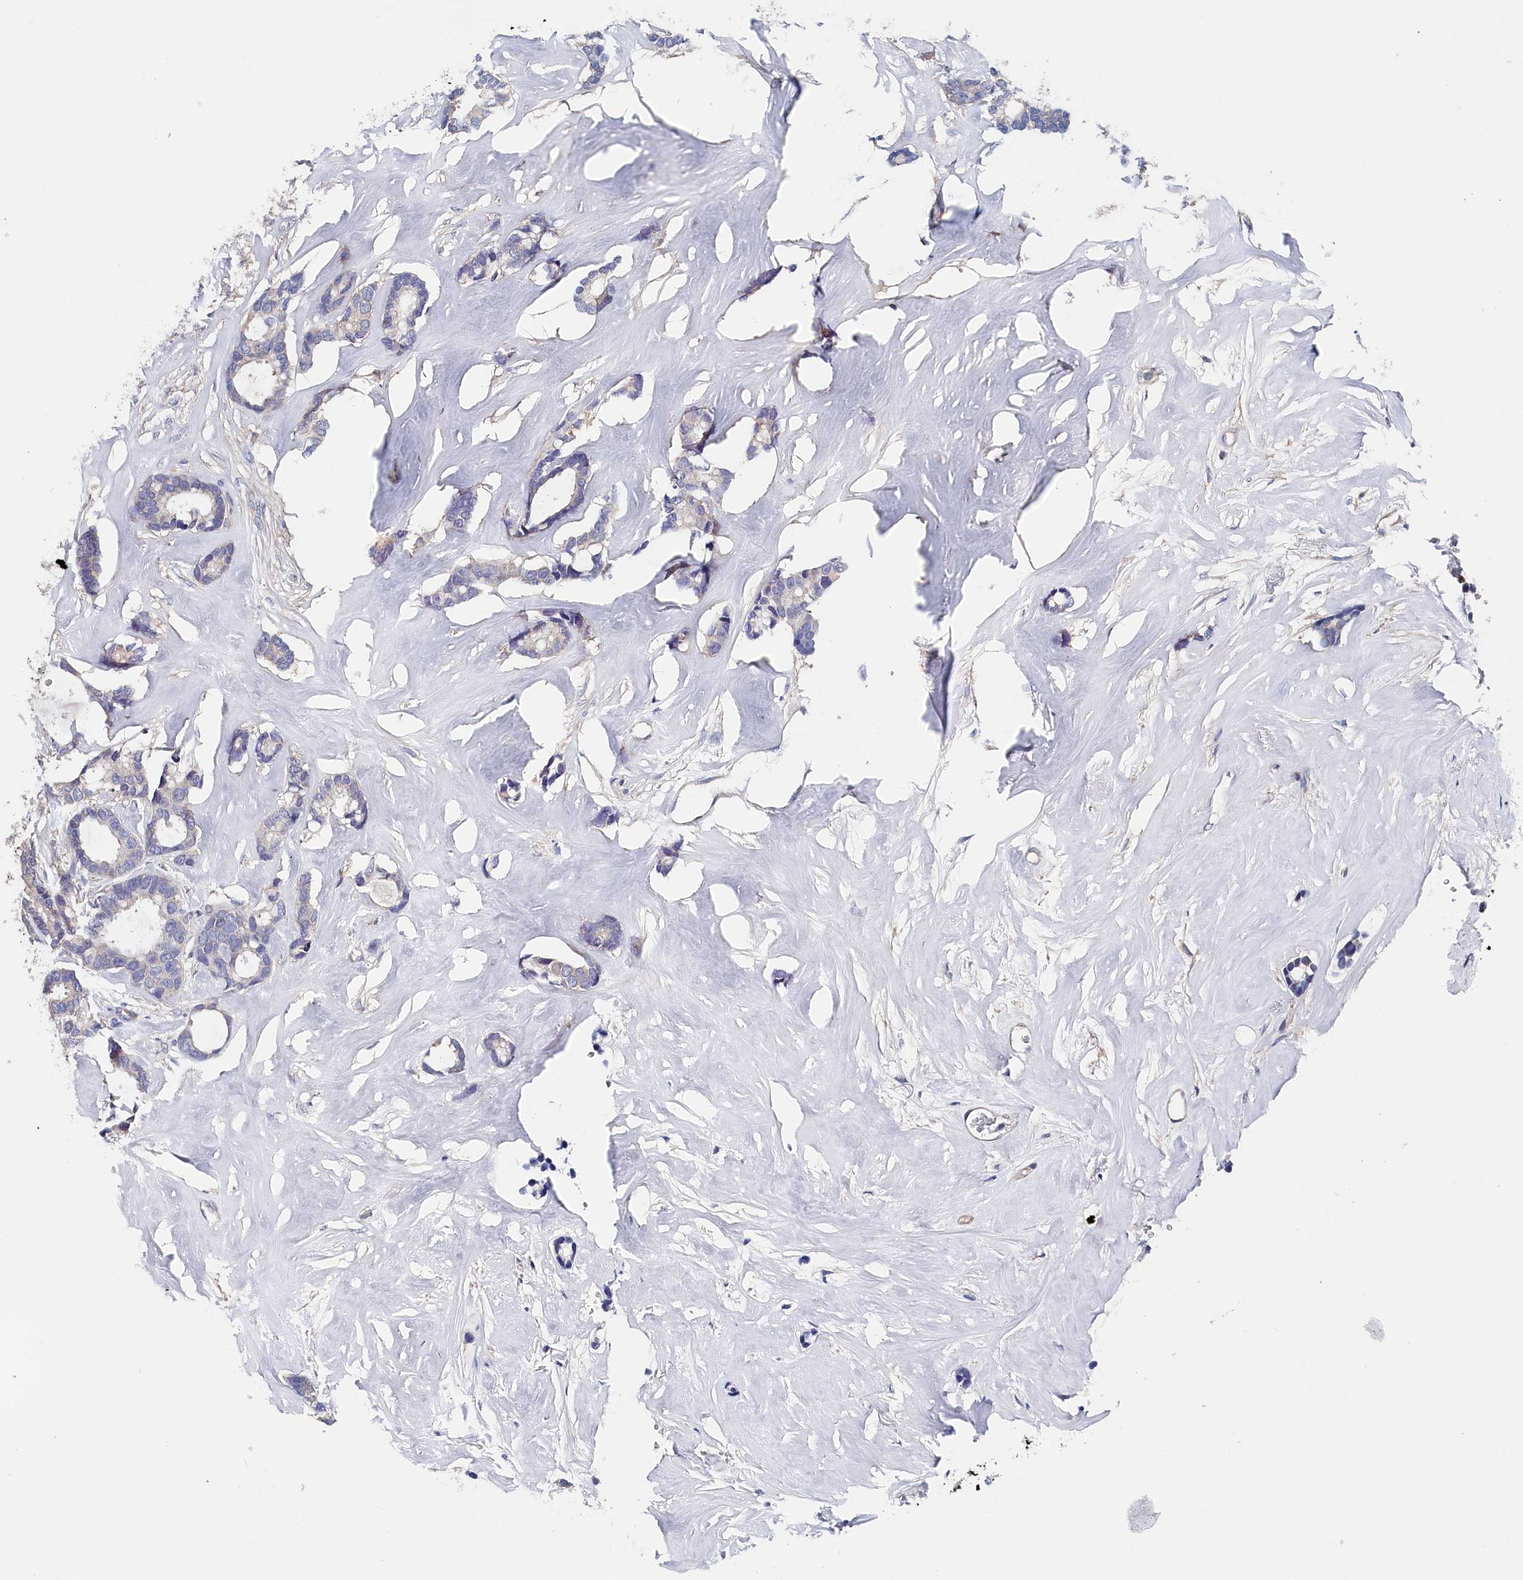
{"staining": {"intensity": "negative", "quantity": "none", "location": "none"}, "tissue": "breast cancer", "cell_type": "Tumor cells", "image_type": "cancer", "snomed": [{"axis": "morphology", "description": "Duct carcinoma"}, {"axis": "topography", "description": "Breast"}], "caption": "Immunohistochemistry of breast cancer exhibits no expression in tumor cells. (DAB (3,3'-diaminobenzidine) IHC, high magnification).", "gene": "BHMT", "patient": {"sex": "female", "age": 87}}